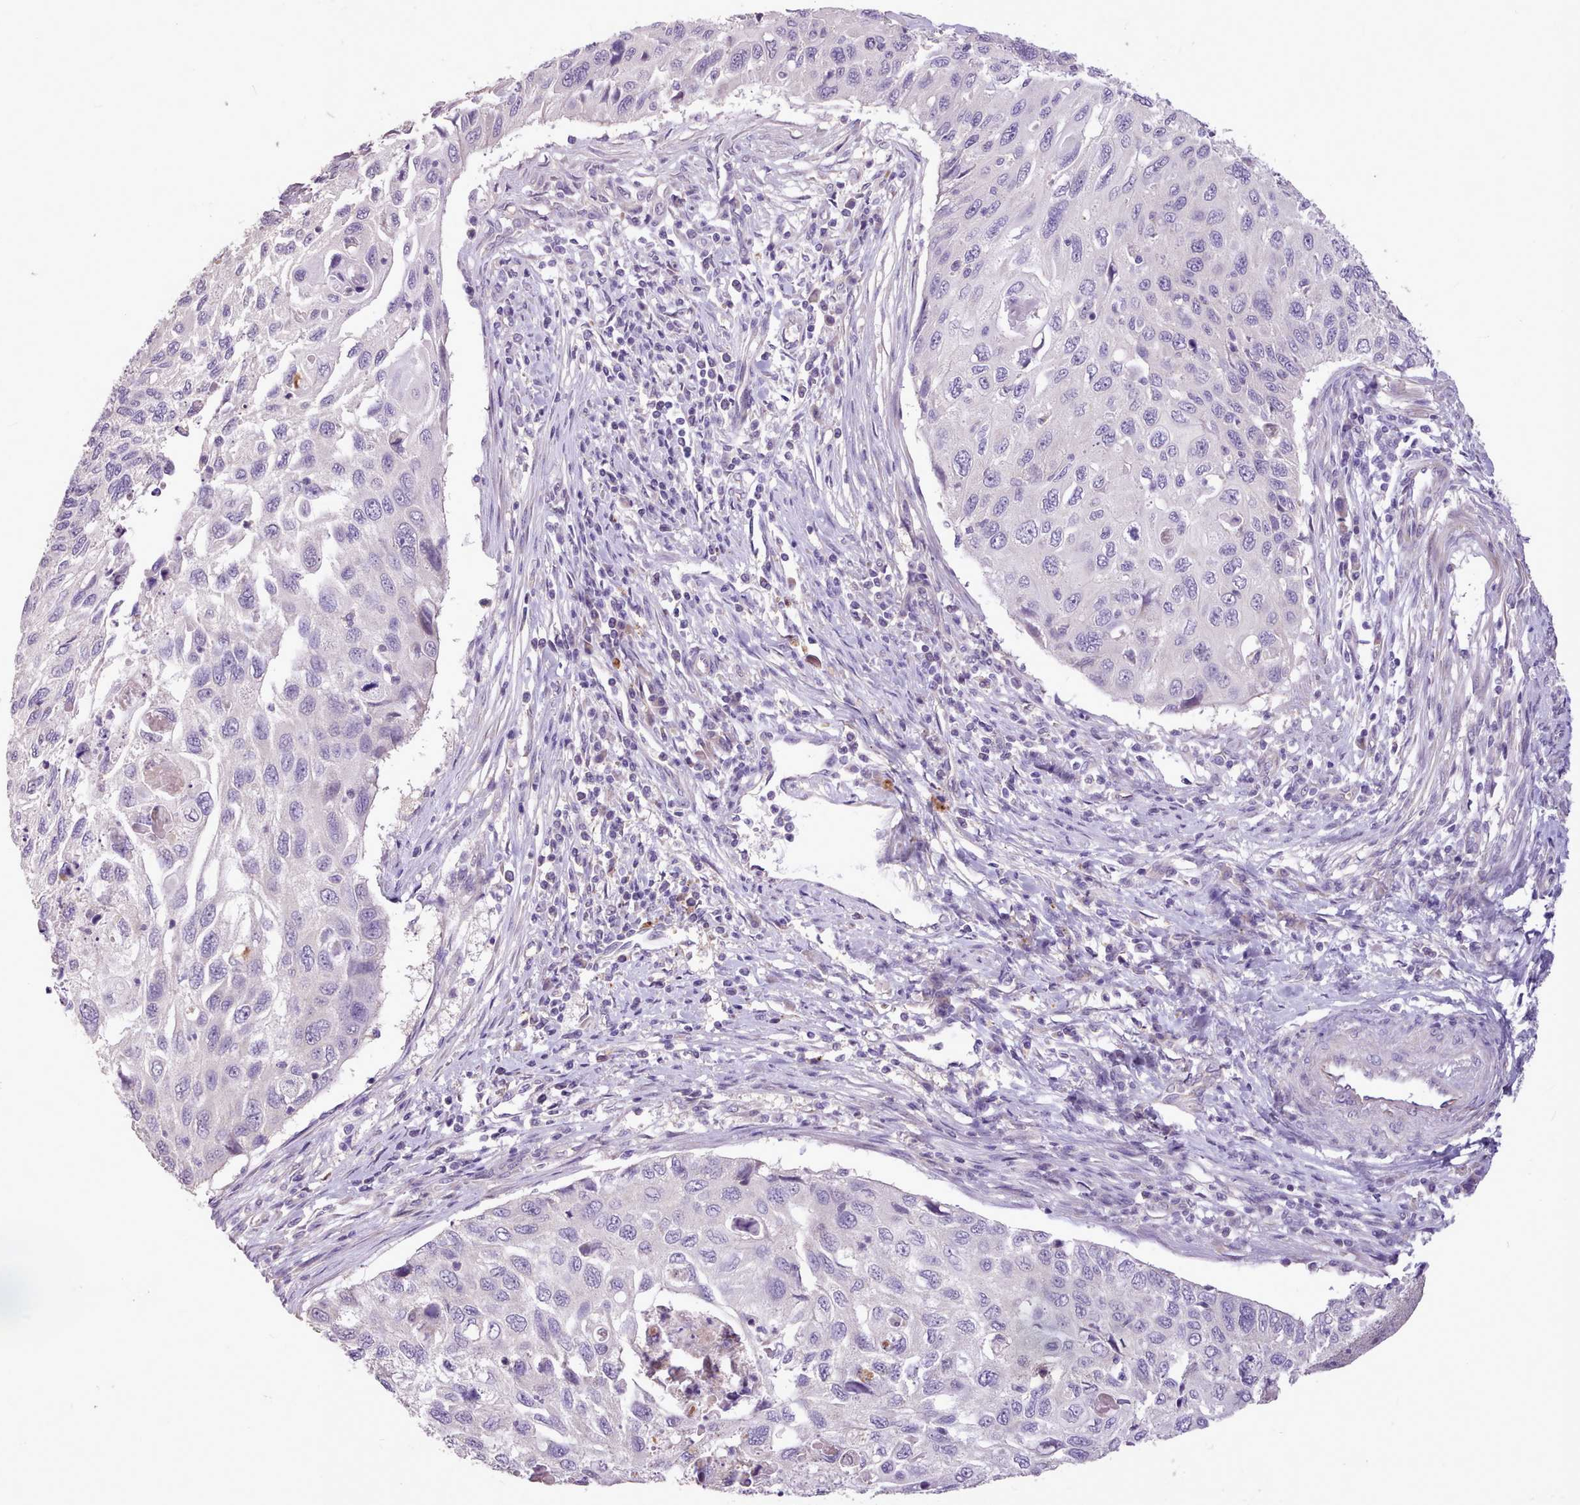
{"staining": {"intensity": "negative", "quantity": "none", "location": "none"}, "tissue": "cervical cancer", "cell_type": "Tumor cells", "image_type": "cancer", "snomed": [{"axis": "morphology", "description": "Squamous cell carcinoma, NOS"}, {"axis": "topography", "description": "Cervix"}], "caption": "Photomicrograph shows no significant protein positivity in tumor cells of squamous cell carcinoma (cervical). Brightfield microscopy of immunohistochemistry (IHC) stained with DAB (3,3'-diaminobenzidine) (brown) and hematoxylin (blue), captured at high magnification.", "gene": "ZNF607", "patient": {"sex": "female", "age": 70}}